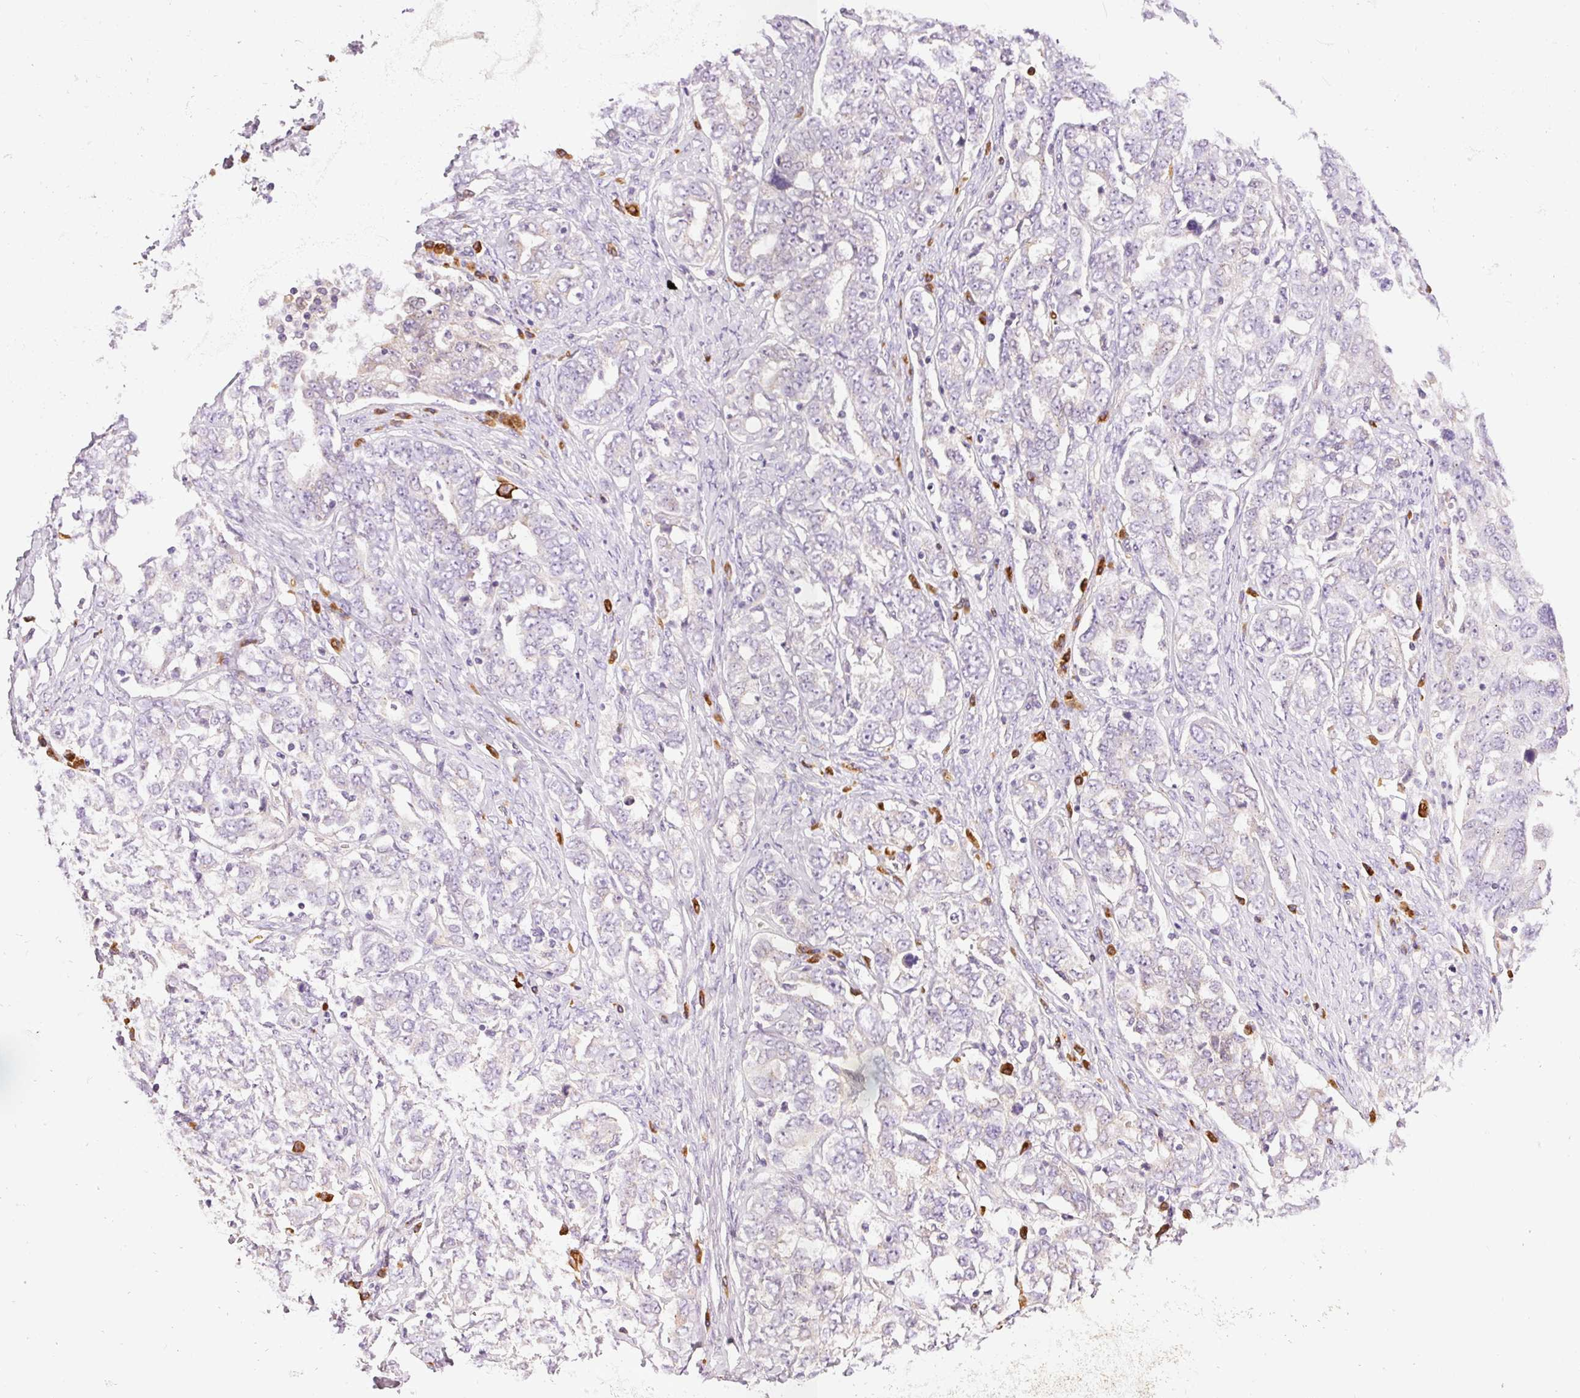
{"staining": {"intensity": "negative", "quantity": "none", "location": "none"}, "tissue": "ovarian cancer", "cell_type": "Tumor cells", "image_type": "cancer", "snomed": [{"axis": "morphology", "description": "Carcinoma, endometroid"}, {"axis": "topography", "description": "Ovary"}], "caption": "A high-resolution photomicrograph shows IHC staining of endometroid carcinoma (ovarian), which reveals no significant staining in tumor cells. (DAB (3,3'-diaminobenzidine) IHC, high magnification).", "gene": "PNPLA5", "patient": {"sex": "female", "age": 62}}